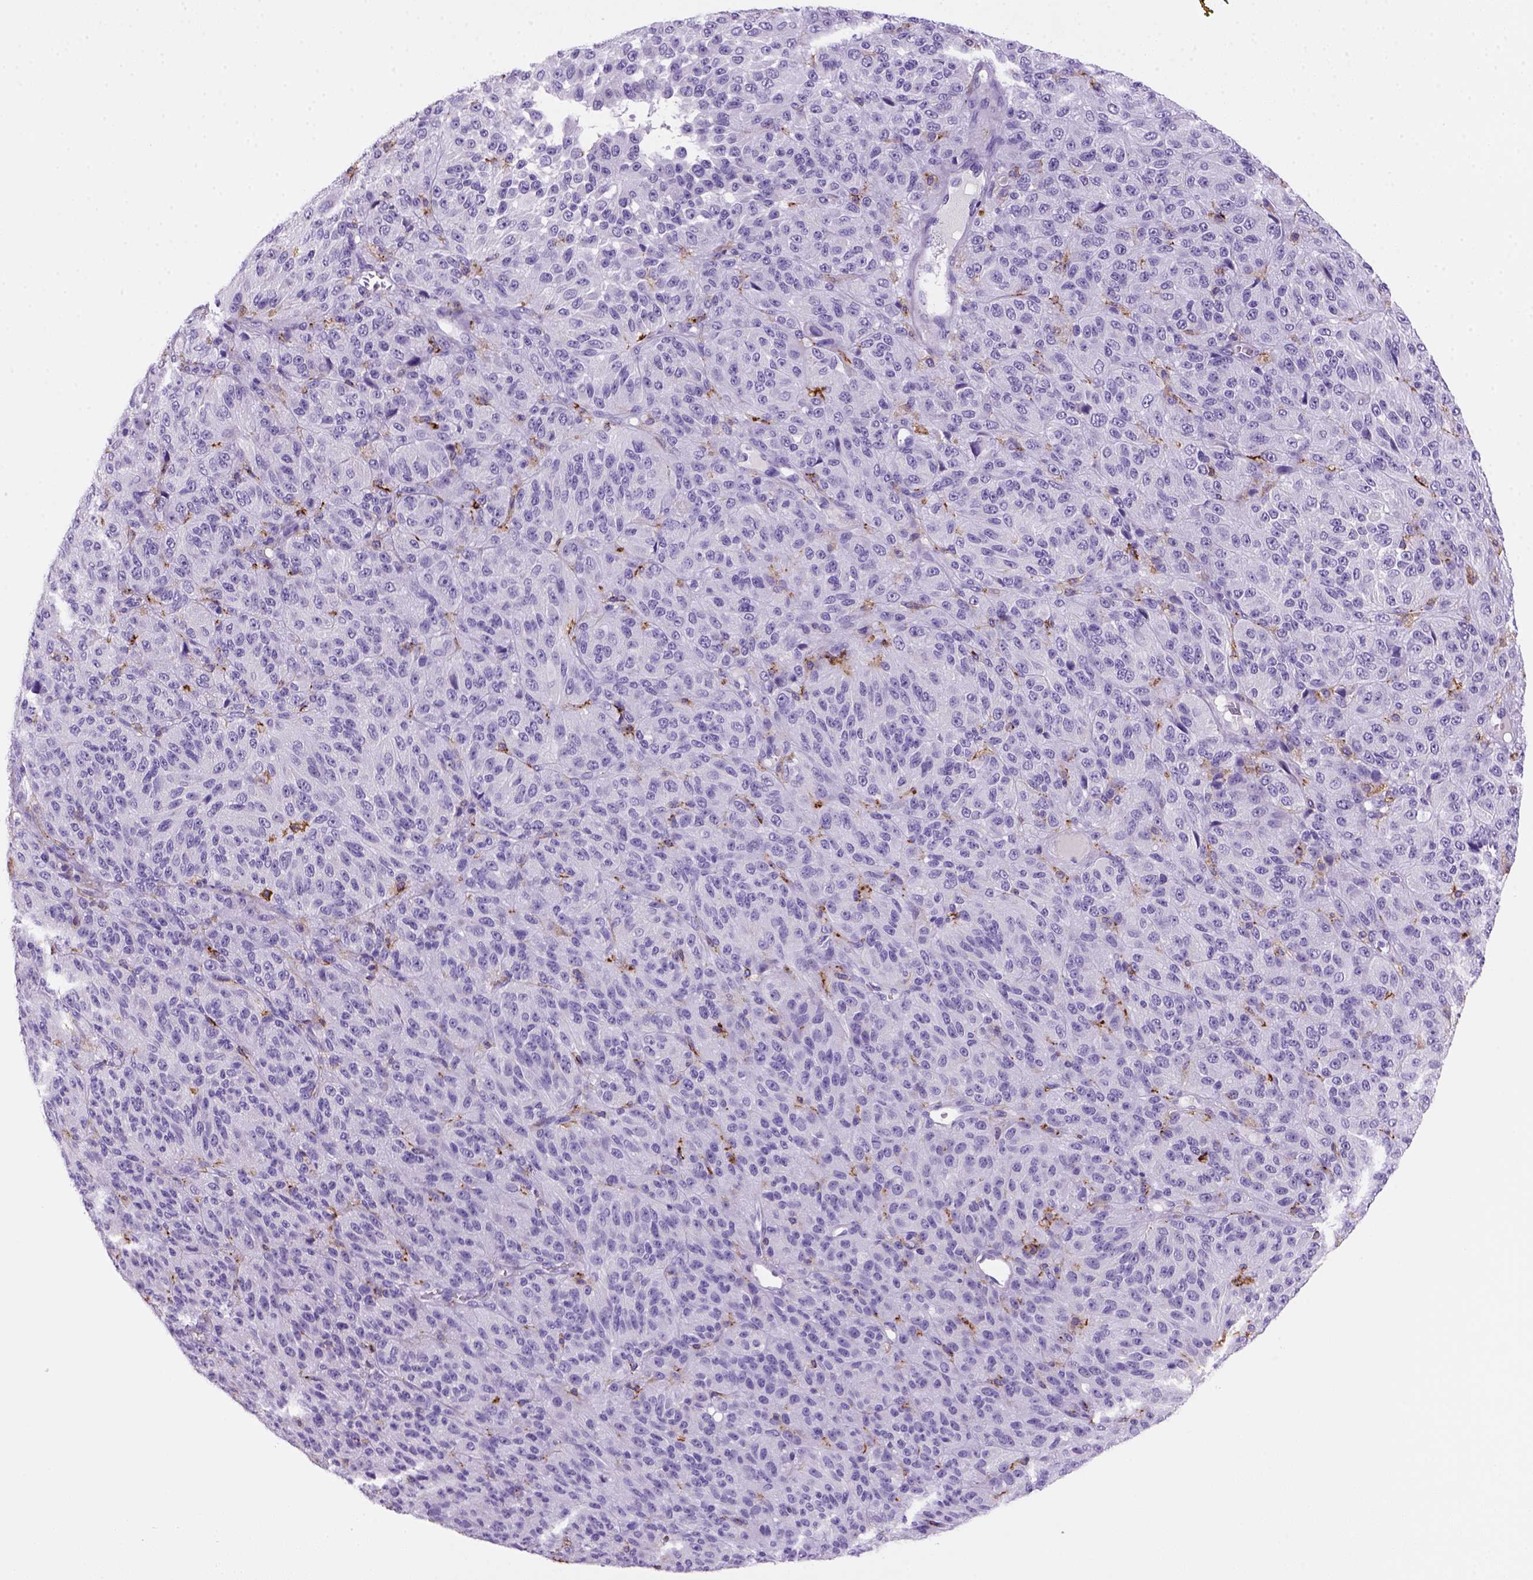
{"staining": {"intensity": "negative", "quantity": "none", "location": "none"}, "tissue": "melanoma", "cell_type": "Tumor cells", "image_type": "cancer", "snomed": [{"axis": "morphology", "description": "Malignant melanoma, Metastatic site"}, {"axis": "topography", "description": "Brain"}], "caption": "This histopathology image is of malignant melanoma (metastatic site) stained with IHC to label a protein in brown with the nuclei are counter-stained blue. There is no staining in tumor cells.", "gene": "CD14", "patient": {"sex": "female", "age": 56}}